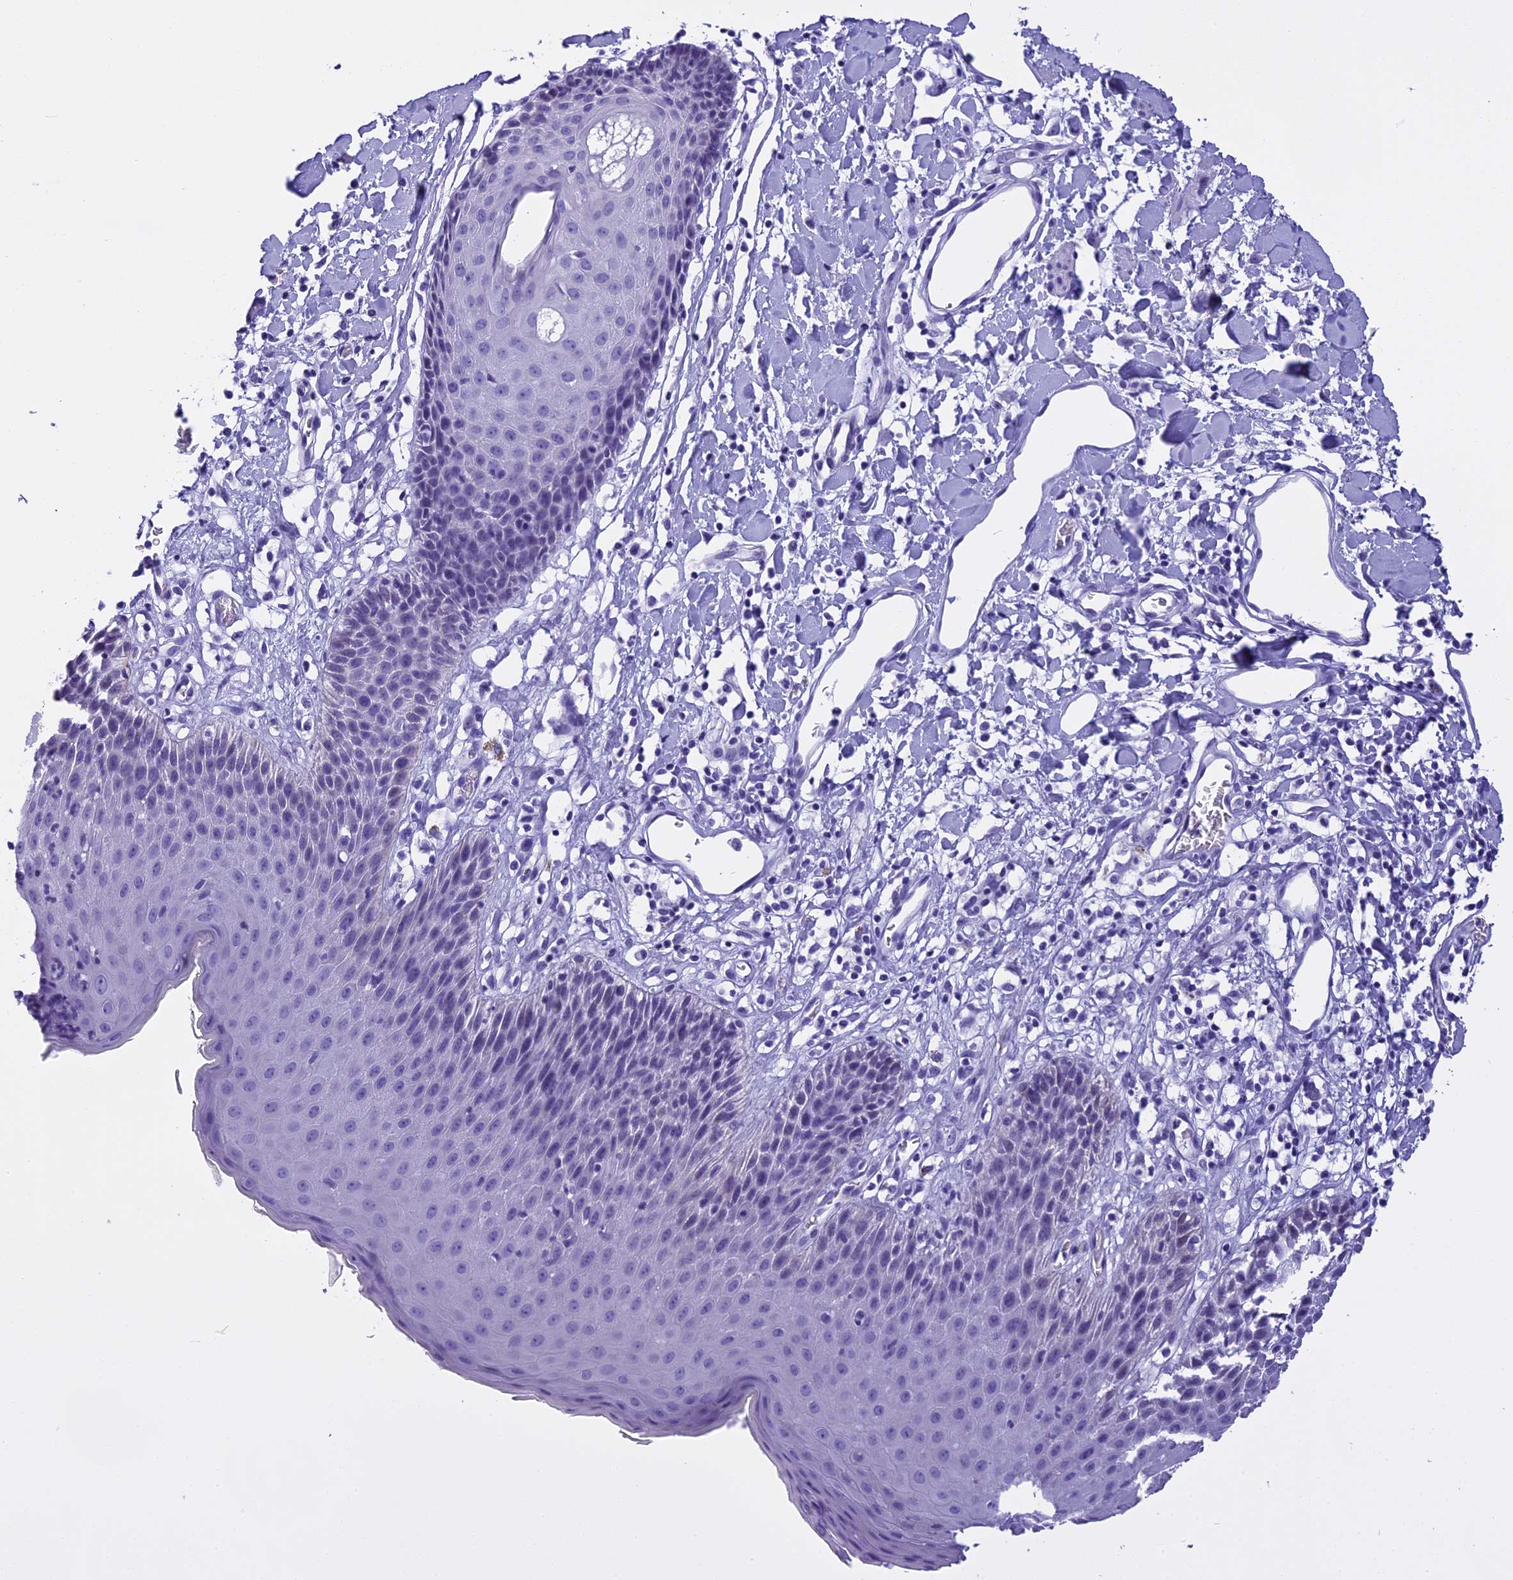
{"staining": {"intensity": "negative", "quantity": "none", "location": "none"}, "tissue": "skin", "cell_type": "Epidermal cells", "image_type": "normal", "snomed": [{"axis": "morphology", "description": "Normal tissue, NOS"}, {"axis": "topography", "description": "Vulva"}], "caption": "The IHC photomicrograph has no significant expression in epidermal cells of skin. The staining is performed using DAB brown chromogen with nuclei counter-stained in using hematoxylin.", "gene": "KCTD14", "patient": {"sex": "female", "age": 68}}